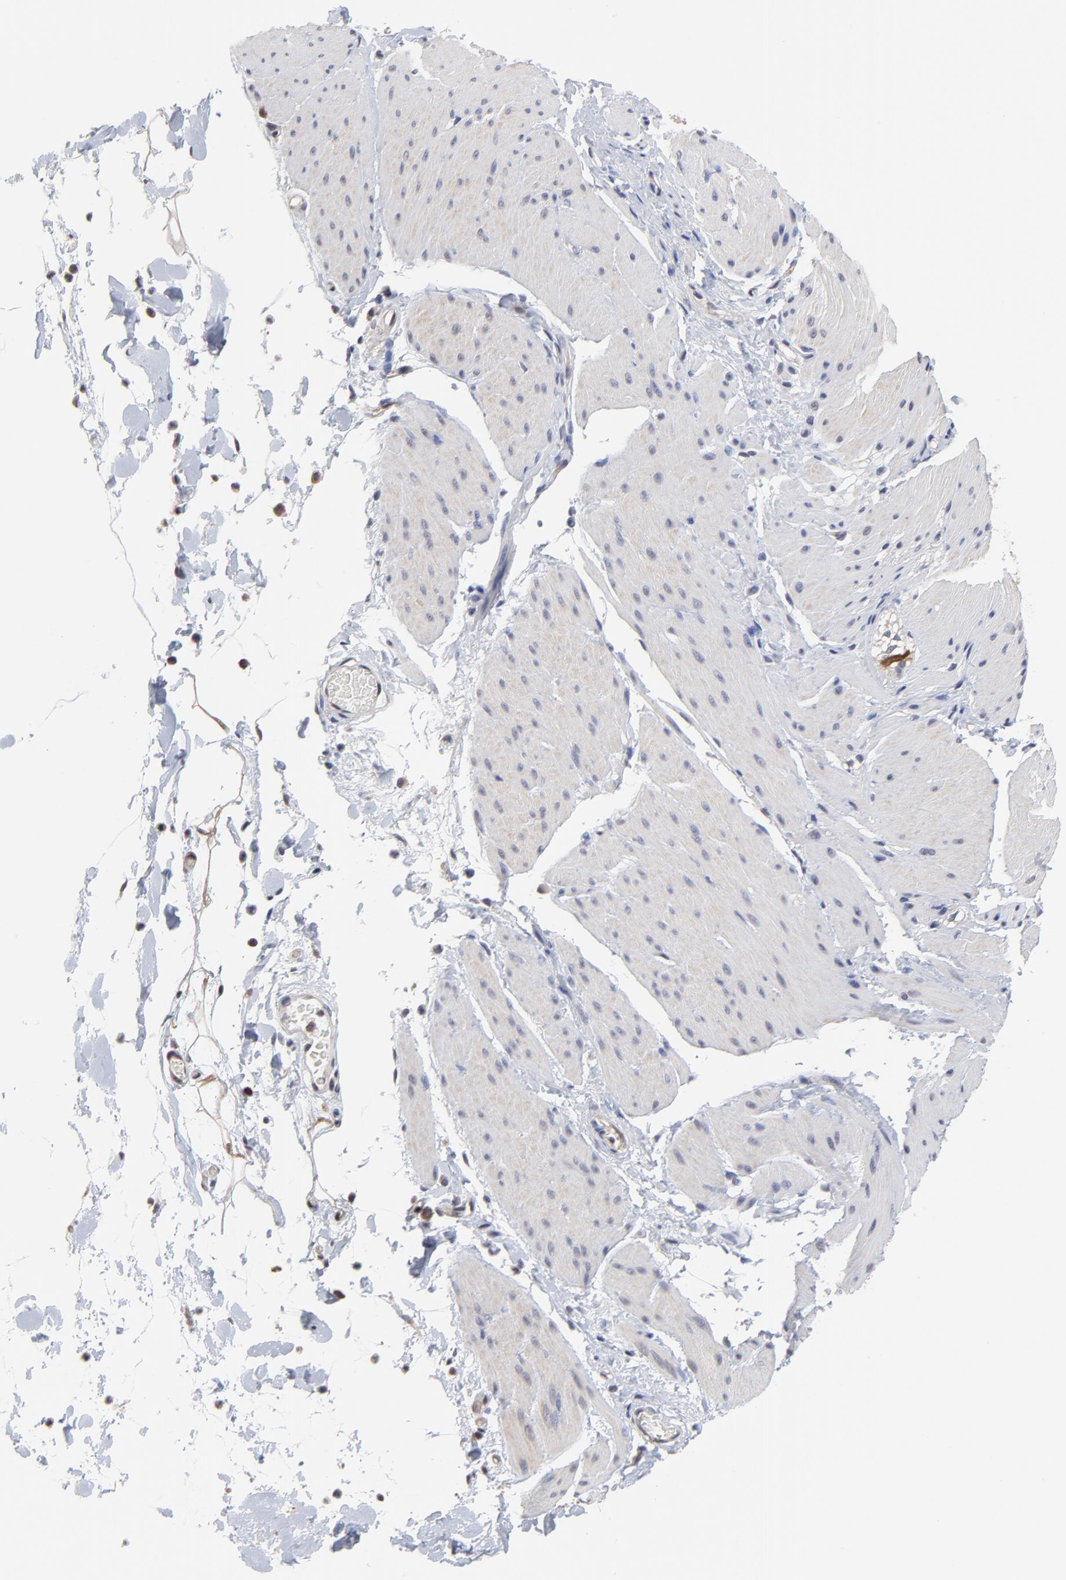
{"staining": {"intensity": "negative", "quantity": "none", "location": "none"}, "tissue": "smooth muscle", "cell_type": "Smooth muscle cells", "image_type": "normal", "snomed": [{"axis": "morphology", "description": "Normal tissue, NOS"}, {"axis": "topography", "description": "Smooth muscle"}, {"axis": "topography", "description": "Colon"}], "caption": "IHC of normal human smooth muscle reveals no expression in smooth muscle cells.", "gene": "CCT2", "patient": {"sex": "male", "age": 67}}